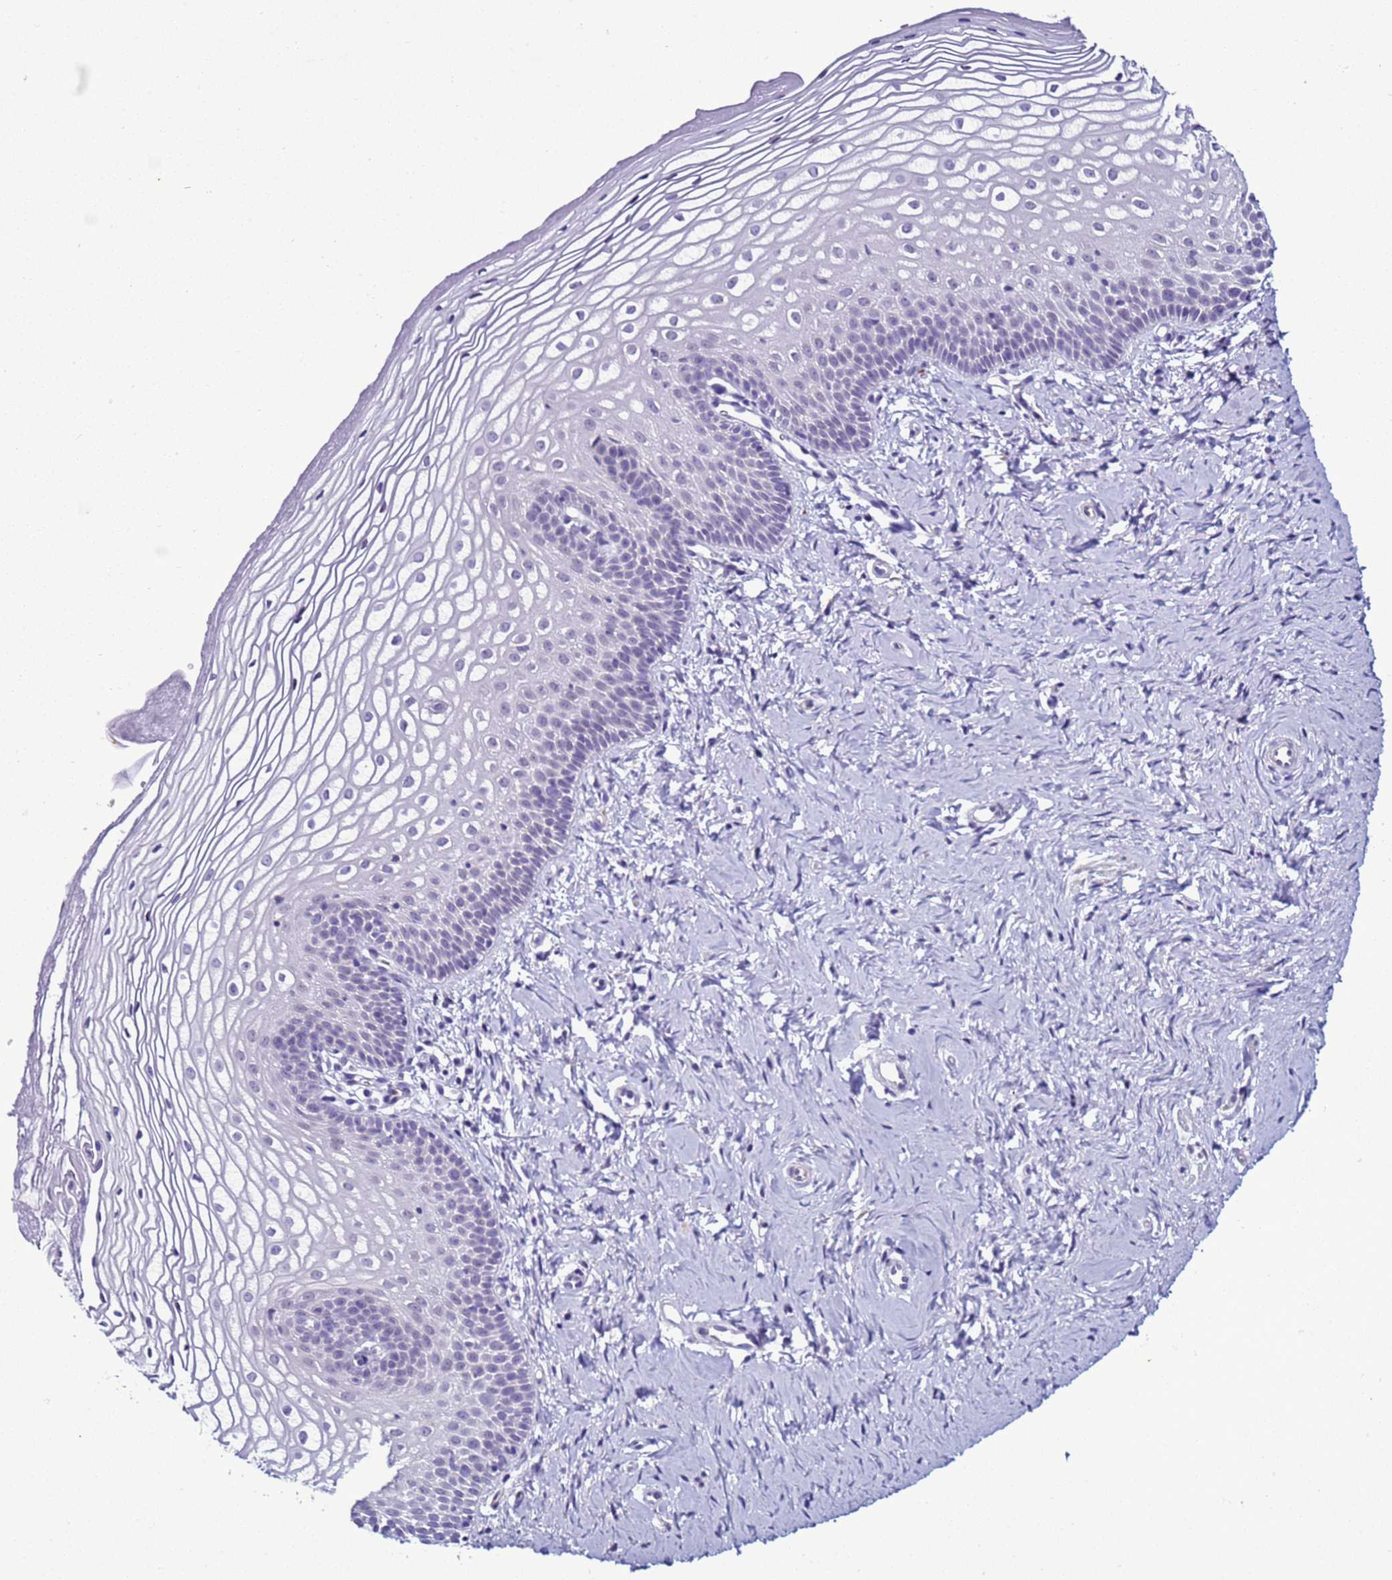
{"staining": {"intensity": "negative", "quantity": "none", "location": "none"}, "tissue": "vagina", "cell_type": "Squamous epithelial cells", "image_type": "normal", "snomed": [{"axis": "morphology", "description": "Normal tissue, NOS"}, {"axis": "topography", "description": "Vagina"}], "caption": "Immunohistochemical staining of benign vagina reveals no significant staining in squamous epithelial cells. (Brightfield microscopy of DAB IHC at high magnification).", "gene": "LRRC10B", "patient": {"sex": "female", "age": 56}}